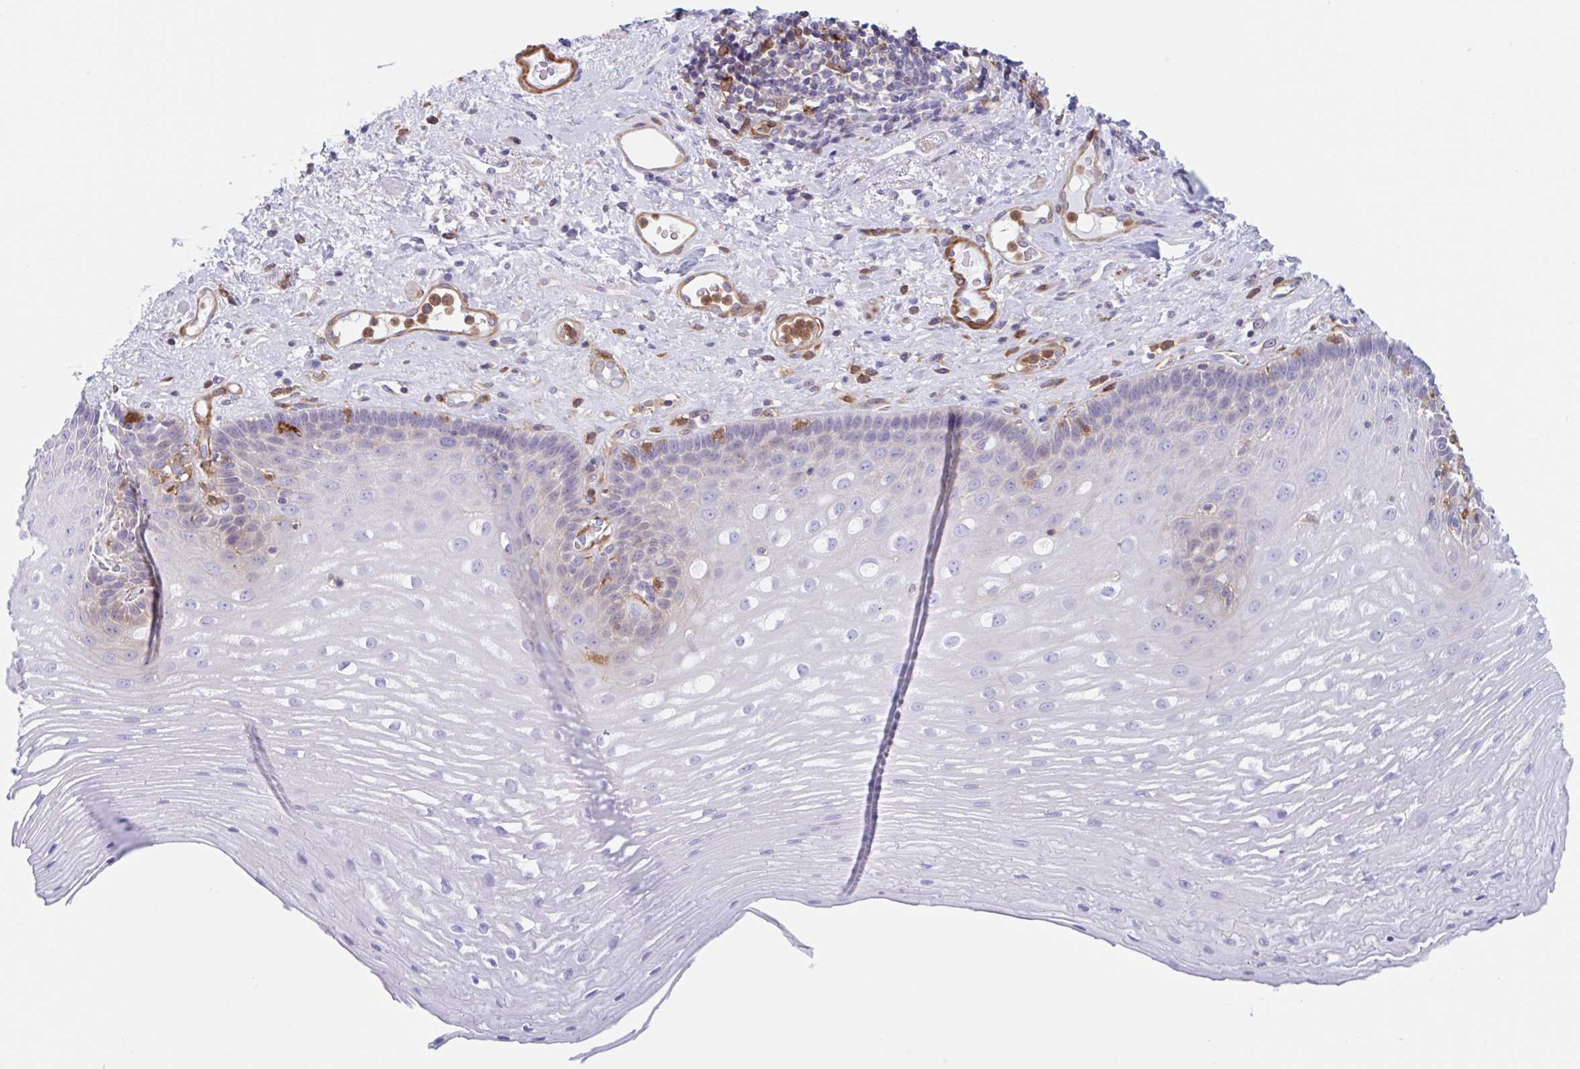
{"staining": {"intensity": "weak", "quantity": "<25%", "location": "cytoplasmic/membranous,nuclear"}, "tissue": "esophagus", "cell_type": "Squamous epithelial cells", "image_type": "normal", "snomed": [{"axis": "morphology", "description": "Normal tissue, NOS"}, {"axis": "topography", "description": "Esophagus"}], "caption": "Squamous epithelial cells show no significant protein staining in benign esophagus. Brightfield microscopy of immunohistochemistry (IHC) stained with DAB (3,3'-diaminobenzidine) (brown) and hematoxylin (blue), captured at high magnification.", "gene": "EFHD1", "patient": {"sex": "male", "age": 62}}